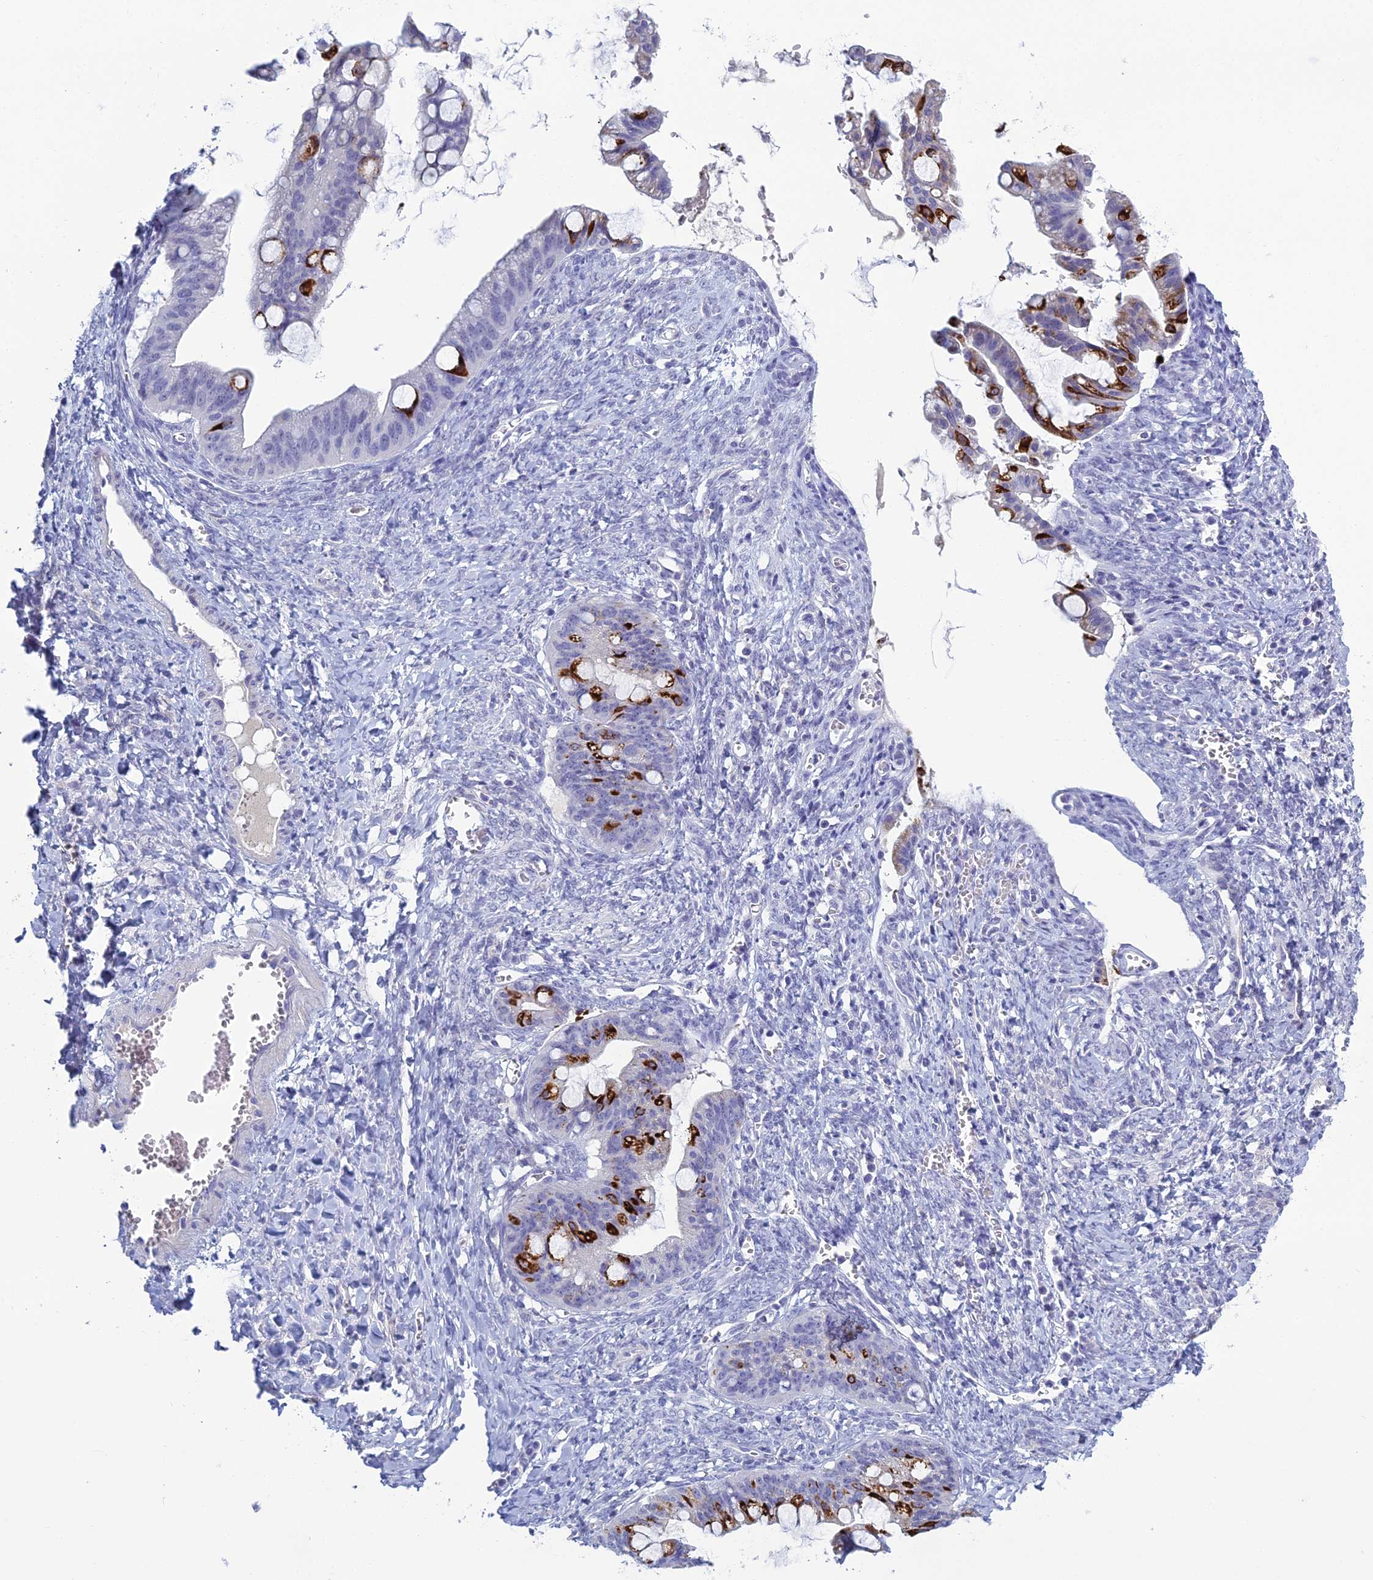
{"staining": {"intensity": "strong", "quantity": "<25%", "location": "cytoplasmic/membranous"}, "tissue": "ovarian cancer", "cell_type": "Tumor cells", "image_type": "cancer", "snomed": [{"axis": "morphology", "description": "Cystadenocarcinoma, mucinous, NOS"}, {"axis": "topography", "description": "Ovary"}], "caption": "Protein expression analysis of human ovarian mucinous cystadenocarcinoma reveals strong cytoplasmic/membranous expression in about <25% of tumor cells.", "gene": "MUC13", "patient": {"sex": "female", "age": 73}}